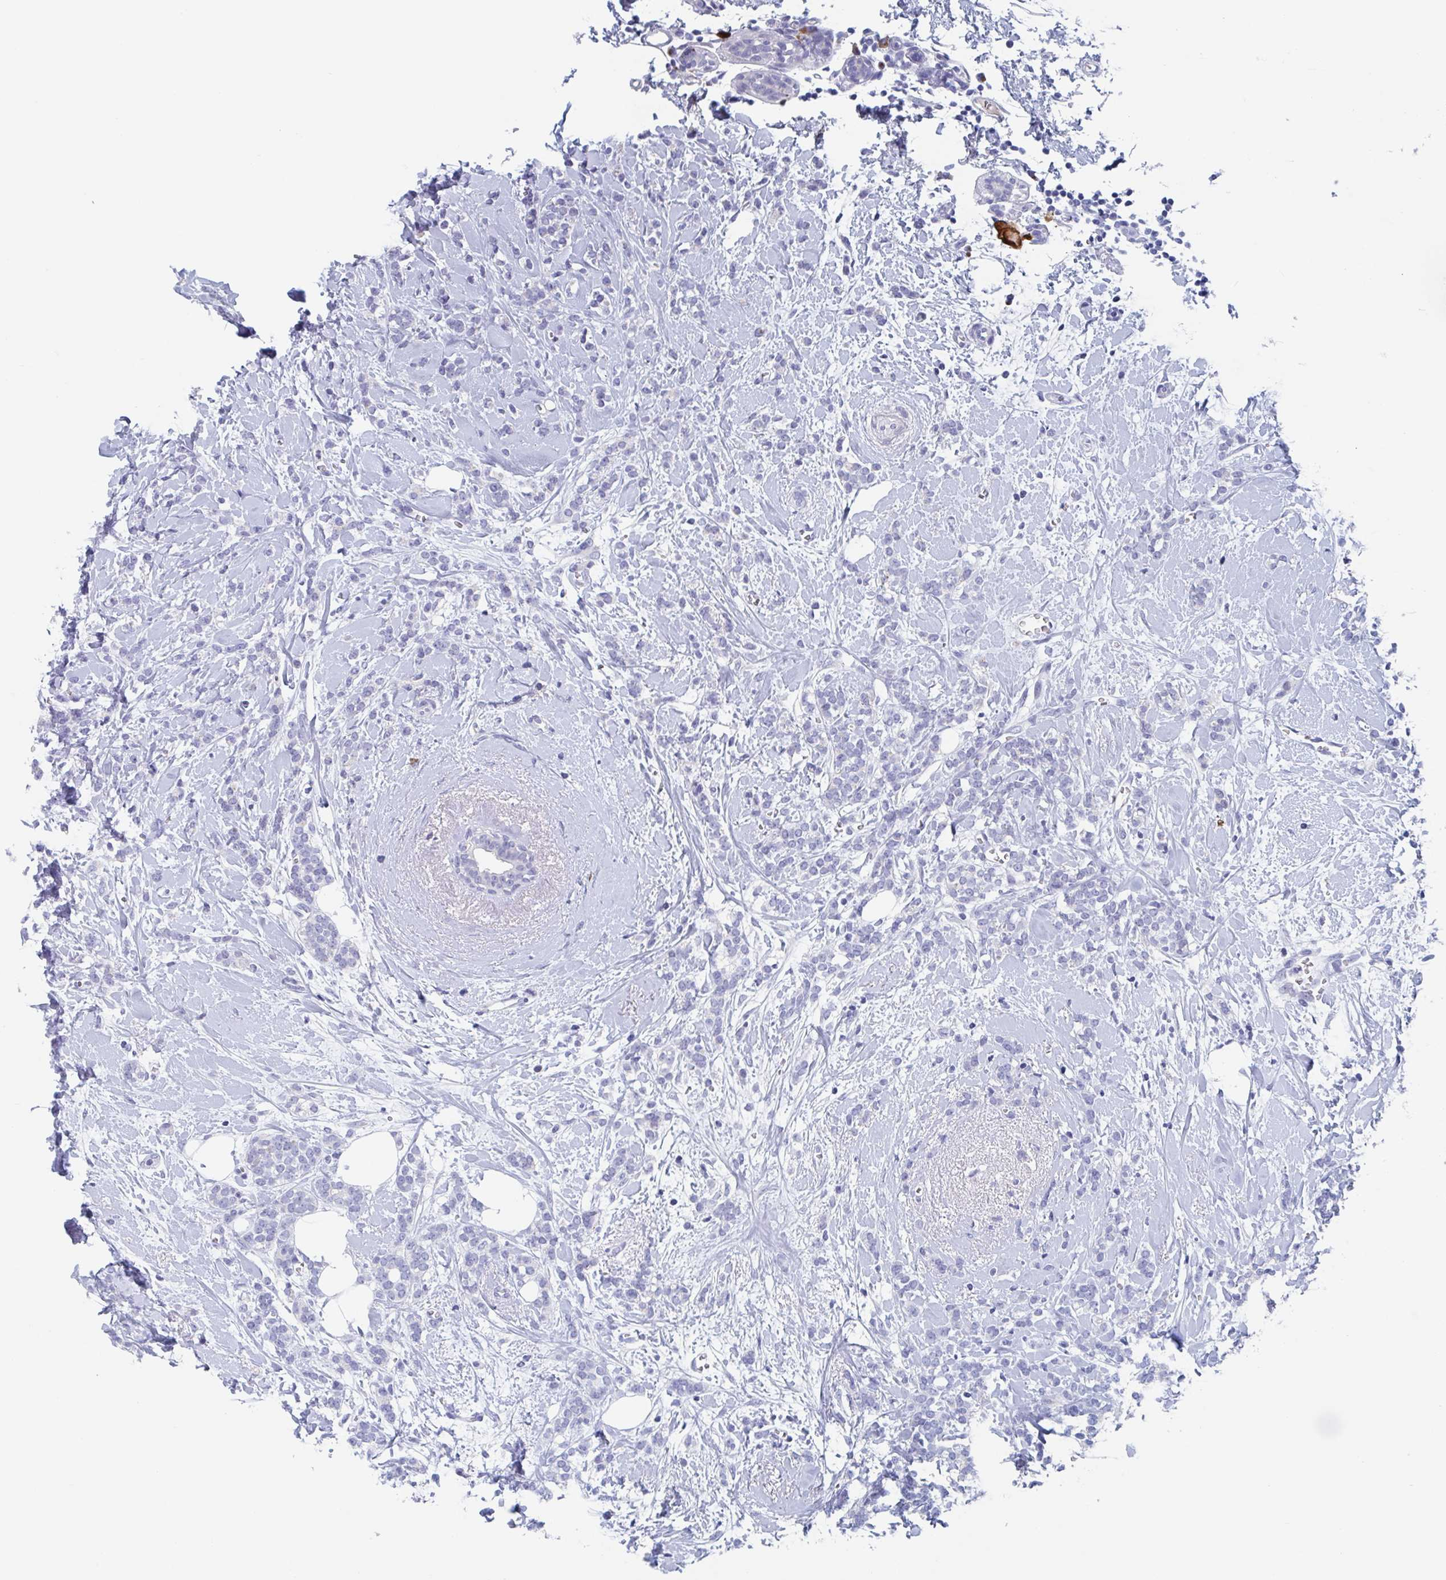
{"staining": {"intensity": "negative", "quantity": "none", "location": "none"}, "tissue": "breast cancer", "cell_type": "Tumor cells", "image_type": "cancer", "snomed": [{"axis": "morphology", "description": "Lobular carcinoma"}, {"axis": "topography", "description": "Breast"}], "caption": "High power microscopy micrograph of an immunohistochemistry micrograph of lobular carcinoma (breast), revealing no significant staining in tumor cells.", "gene": "NT5C3B", "patient": {"sex": "female", "age": 59}}